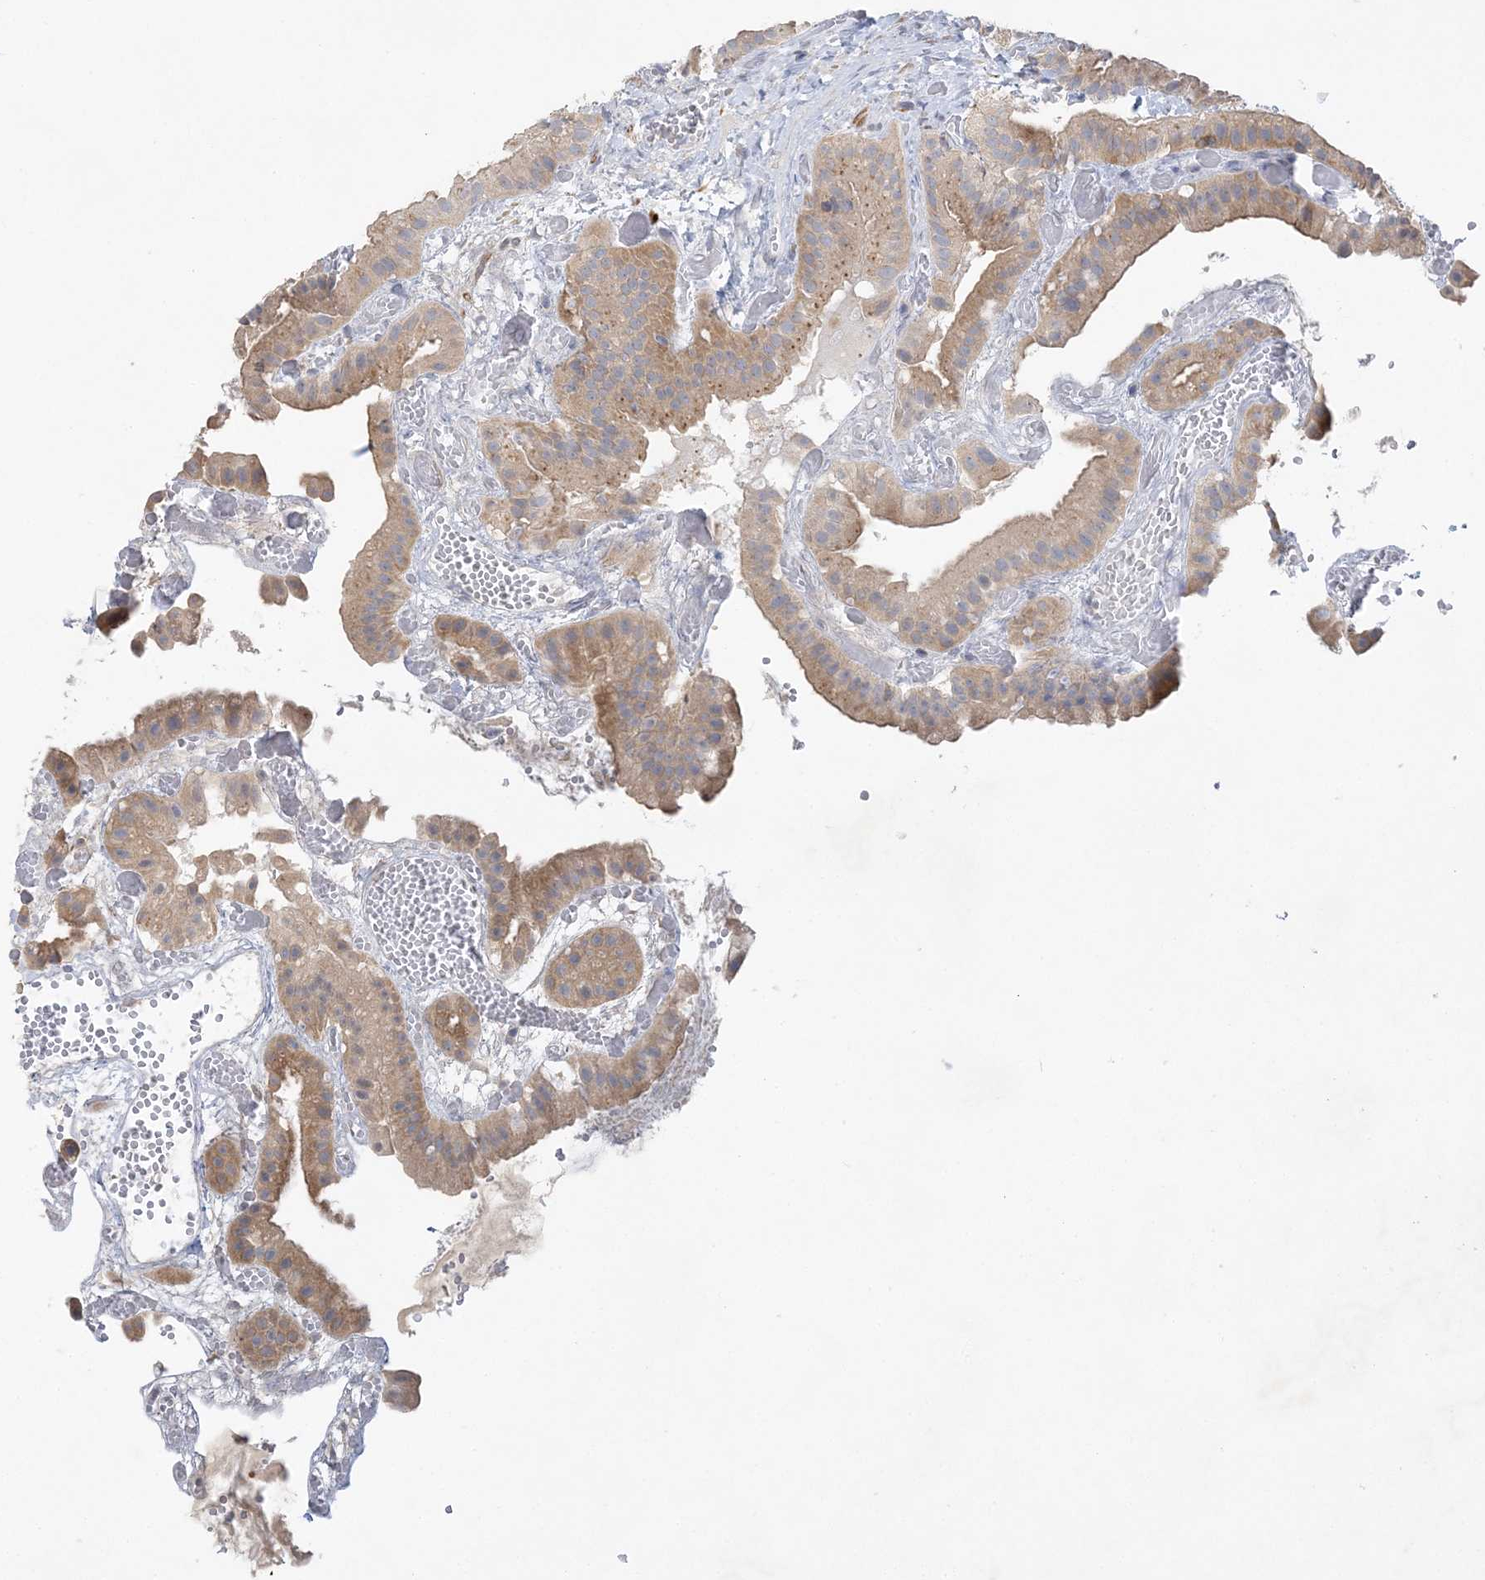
{"staining": {"intensity": "weak", "quantity": ">75%", "location": "cytoplasmic/membranous"}, "tissue": "gallbladder", "cell_type": "Glandular cells", "image_type": "normal", "snomed": [{"axis": "morphology", "description": "Normal tissue, NOS"}, {"axis": "topography", "description": "Gallbladder"}], "caption": "Immunohistochemical staining of normal gallbladder exhibits weak cytoplasmic/membranous protein expression in approximately >75% of glandular cells.", "gene": "MAP4K5", "patient": {"sex": "female", "age": 64}}